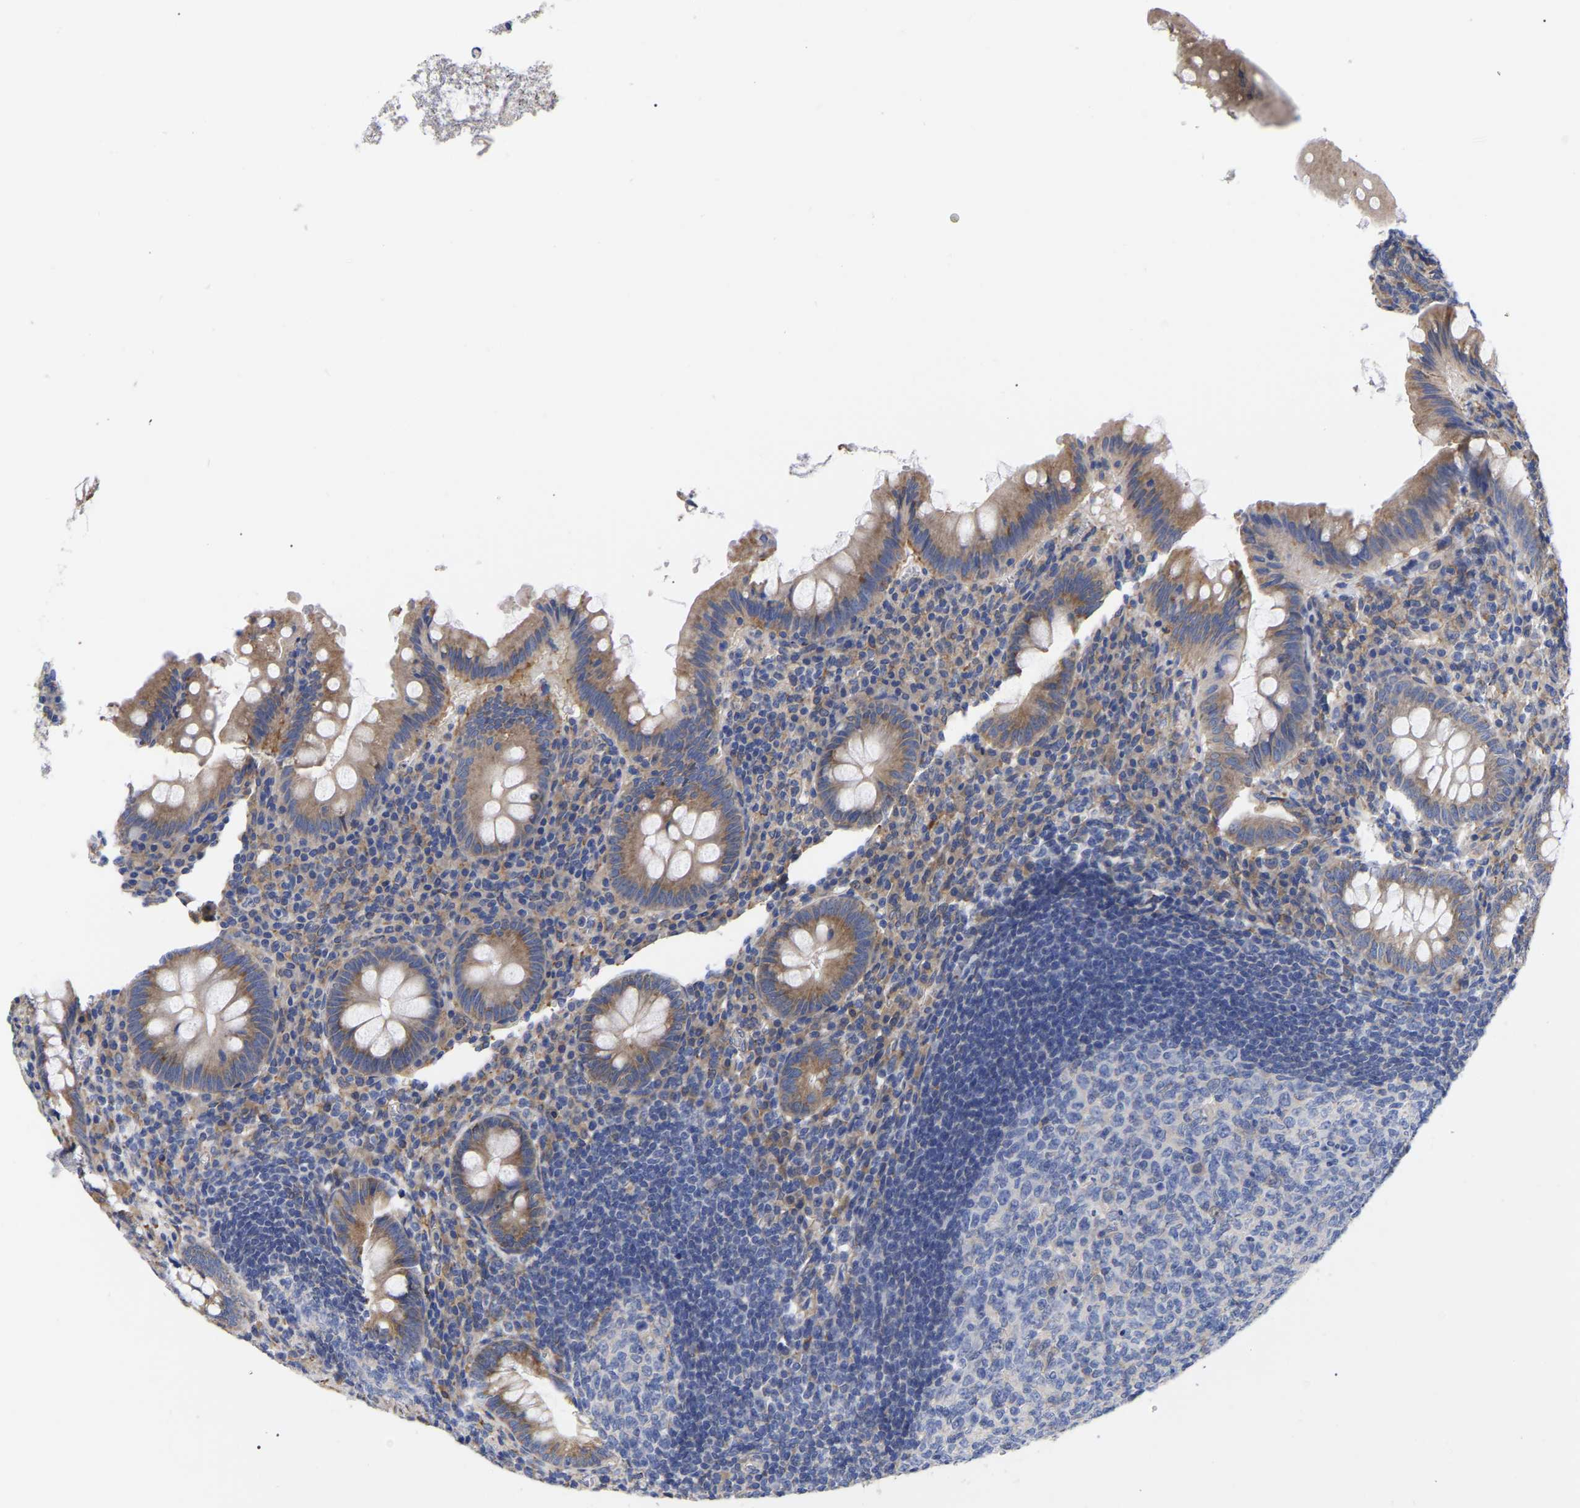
{"staining": {"intensity": "moderate", "quantity": ">75%", "location": "cytoplasmic/membranous"}, "tissue": "appendix", "cell_type": "Glandular cells", "image_type": "normal", "snomed": [{"axis": "morphology", "description": "Normal tissue, NOS"}, {"axis": "topography", "description": "Appendix"}], "caption": "High-power microscopy captured an immunohistochemistry (IHC) image of unremarkable appendix, revealing moderate cytoplasmic/membranous positivity in approximately >75% of glandular cells. Using DAB (brown) and hematoxylin (blue) stains, captured at high magnification using brightfield microscopy.", "gene": "CFAP298", "patient": {"sex": "male", "age": 56}}